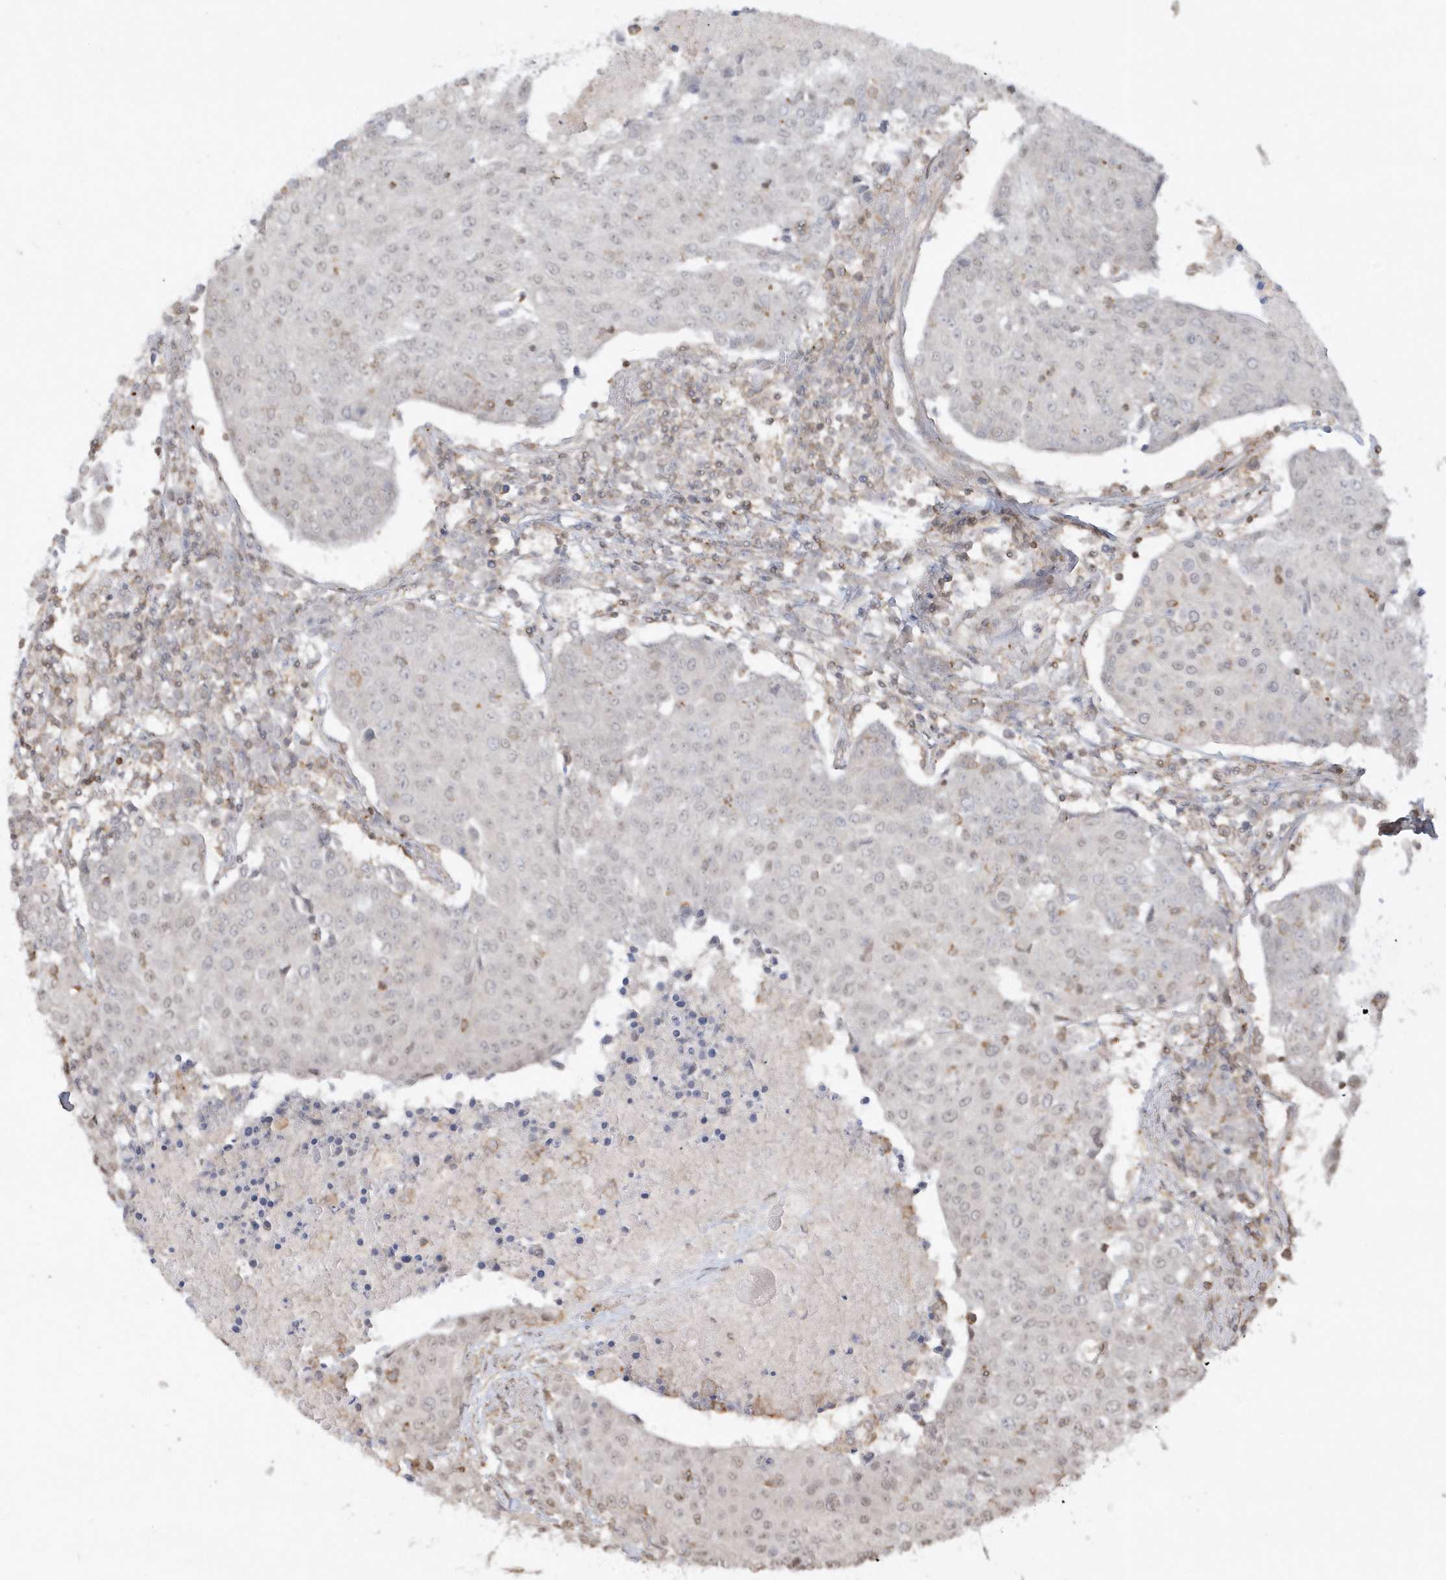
{"staining": {"intensity": "negative", "quantity": "none", "location": "none"}, "tissue": "urothelial cancer", "cell_type": "Tumor cells", "image_type": "cancer", "snomed": [{"axis": "morphology", "description": "Urothelial carcinoma, High grade"}, {"axis": "topography", "description": "Urinary bladder"}], "caption": "DAB (3,3'-diaminobenzidine) immunohistochemical staining of human urothelial carcinoma (high-grade) exhibits no significant positivity in tumor cells.", "gene": "BSN", "patient": {"sex": "female", "age": 85}}